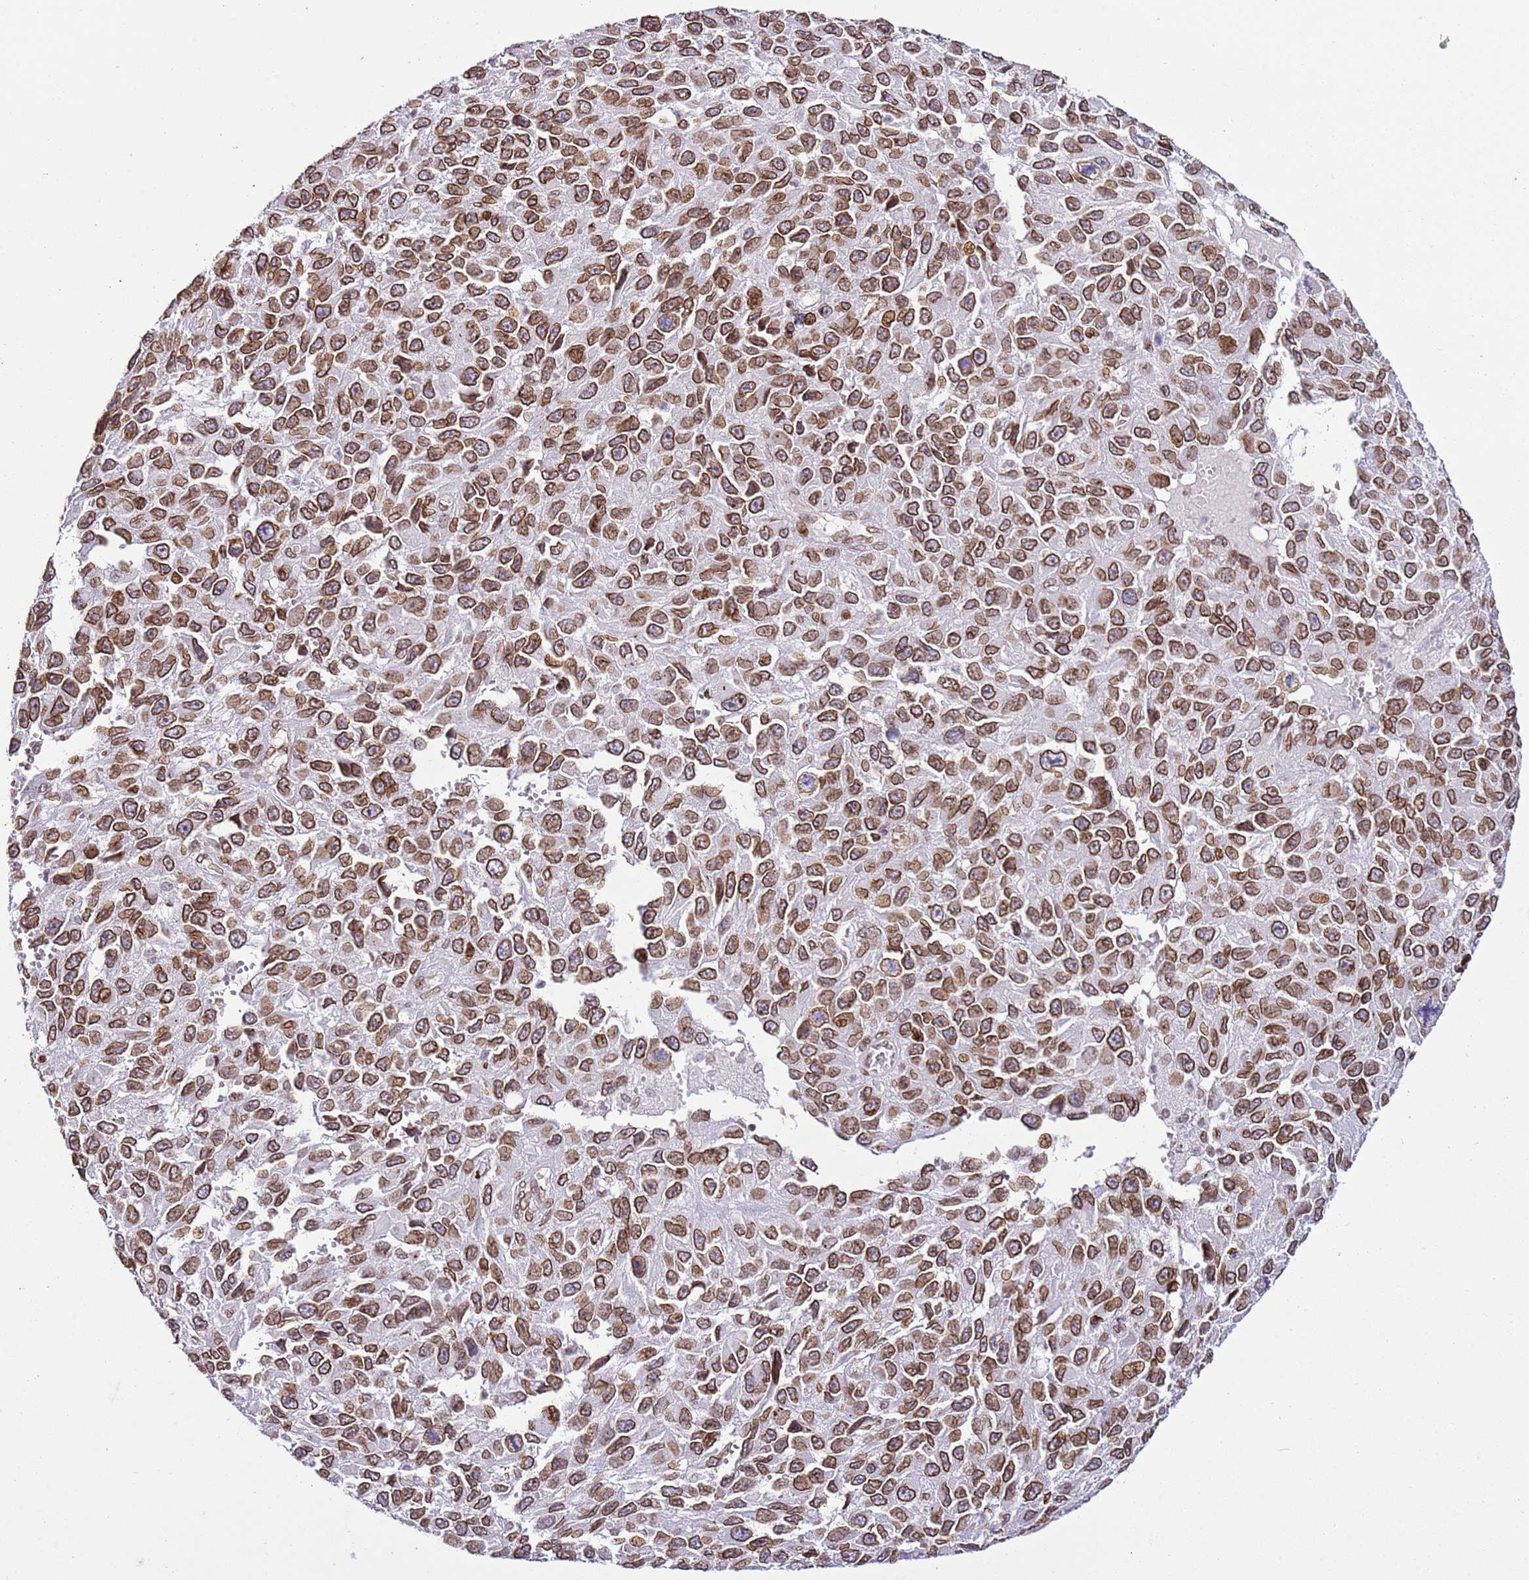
{"staining": {"intensity": "strong", "quantity": ">75%", "location": "cytoplasmic/membranous,nuclear"}, "tissue": "melanoma", "cell_type": "Tumor cells", "image_type": "cancer", "snomed": [{"axis": "morphology", "description": "Normal tissue, NOS"}, {"axis": "morphology", "description": "Malignant melanoma, NOS"}, {"axis": "topography", "description": "Skin"}], "caption": "High-power microscopy captured an immunohistochemistry (IHC) micrograph of malignant melanoma, revealing strong cytoplasmic/membranous and nuclear staining in approximately >75% of tumor cells.", "gene": "POU6F1", "patient": {"sex": "female", "age": 96}}